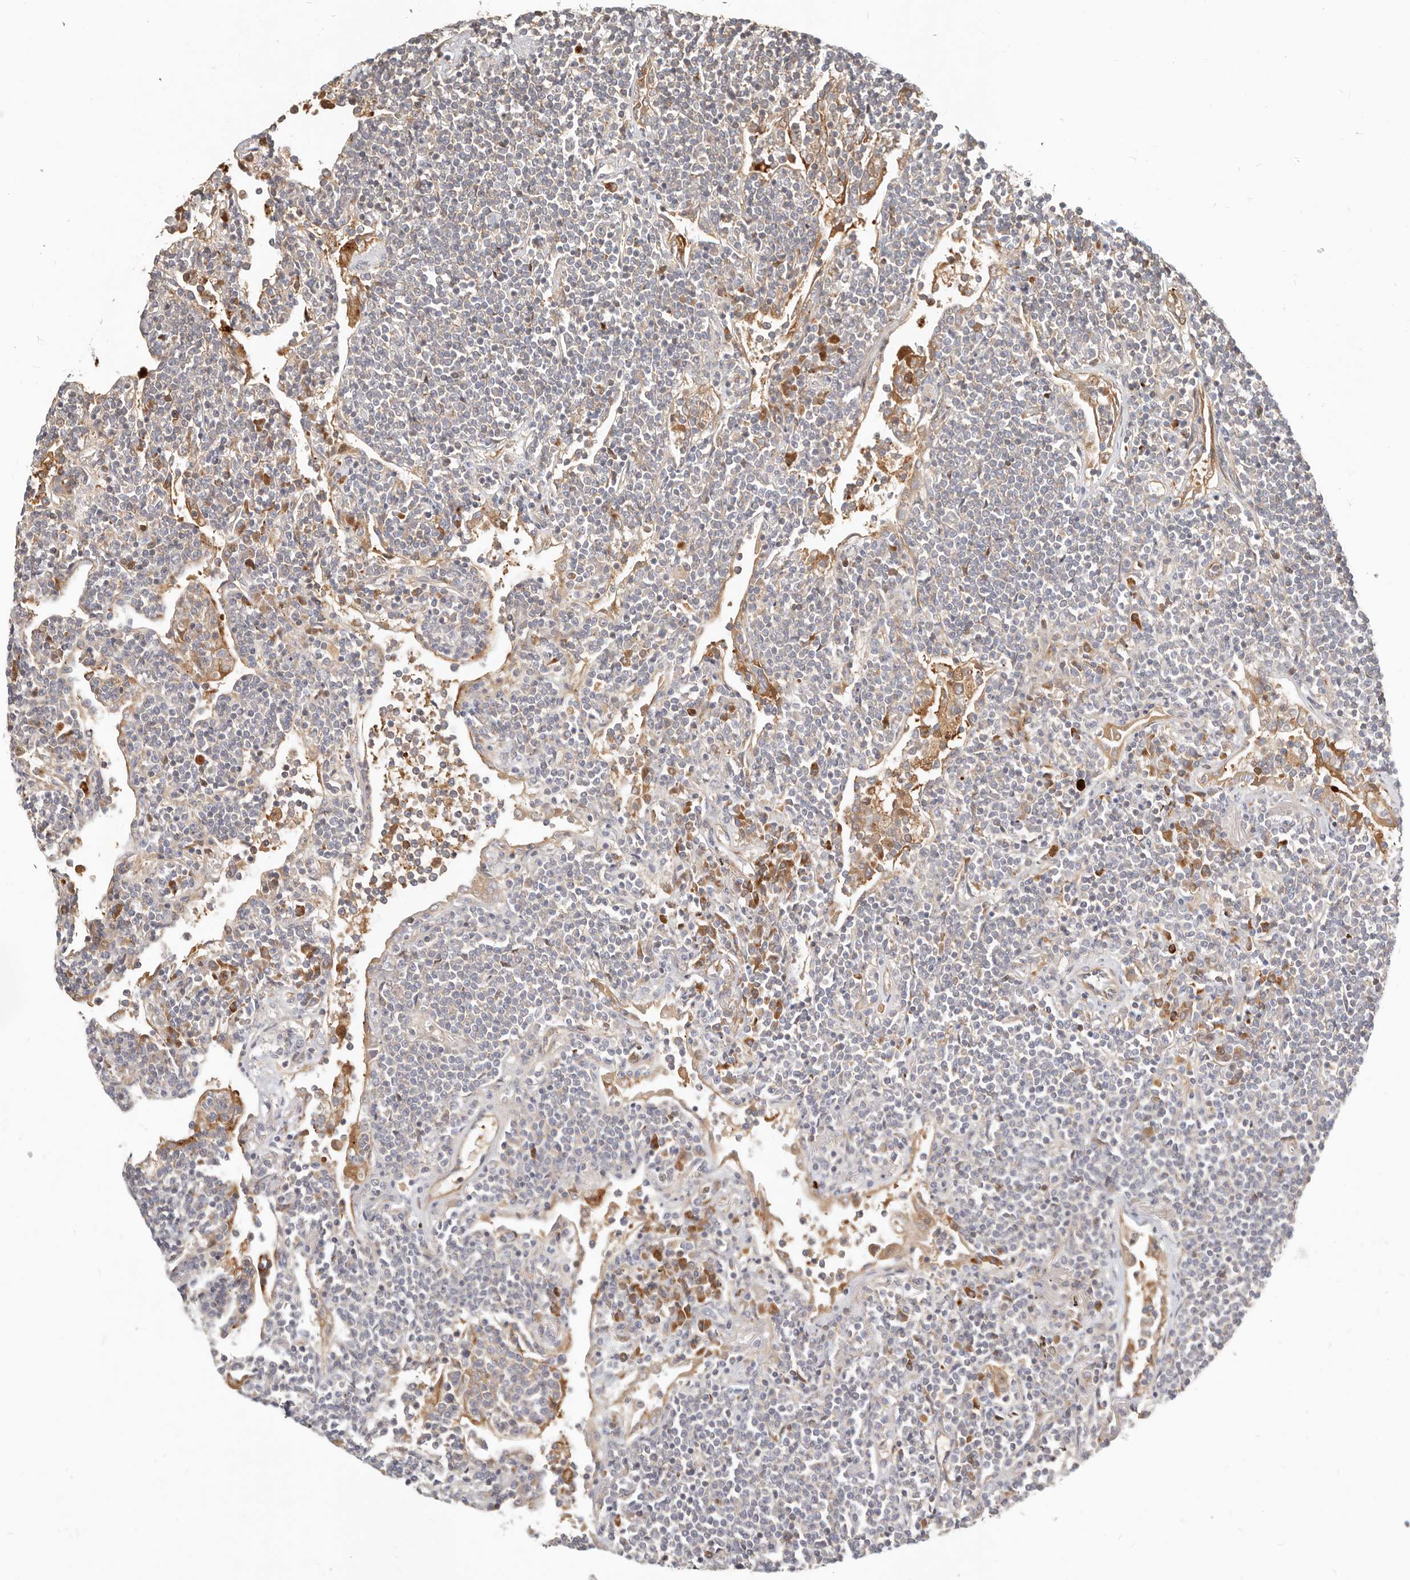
{"staining": {"intensity": "negative", "quantity": "none", "location": "none"}, "tissue": "lymphoma", "cell_type": "Tumor cells", "image_type": "cancer", "snomed": [{"axis": "morphology", "description": "Malignant lymphoma, non-Hodgkin's type, Low grade"}, {"axis": "topography", "description": "Lung"}], "caption": "High magnification brightfield microscopy of lymphoma stained with DAB (brown) and counterstained with hematoxylin (blue): tumor cells show no significant positivity. (DAB immunohistochemistry (IHC) with hematoxylin counter stain).", "gene": "MTFR2", "patient": {"sex": "female", "age": 71}}